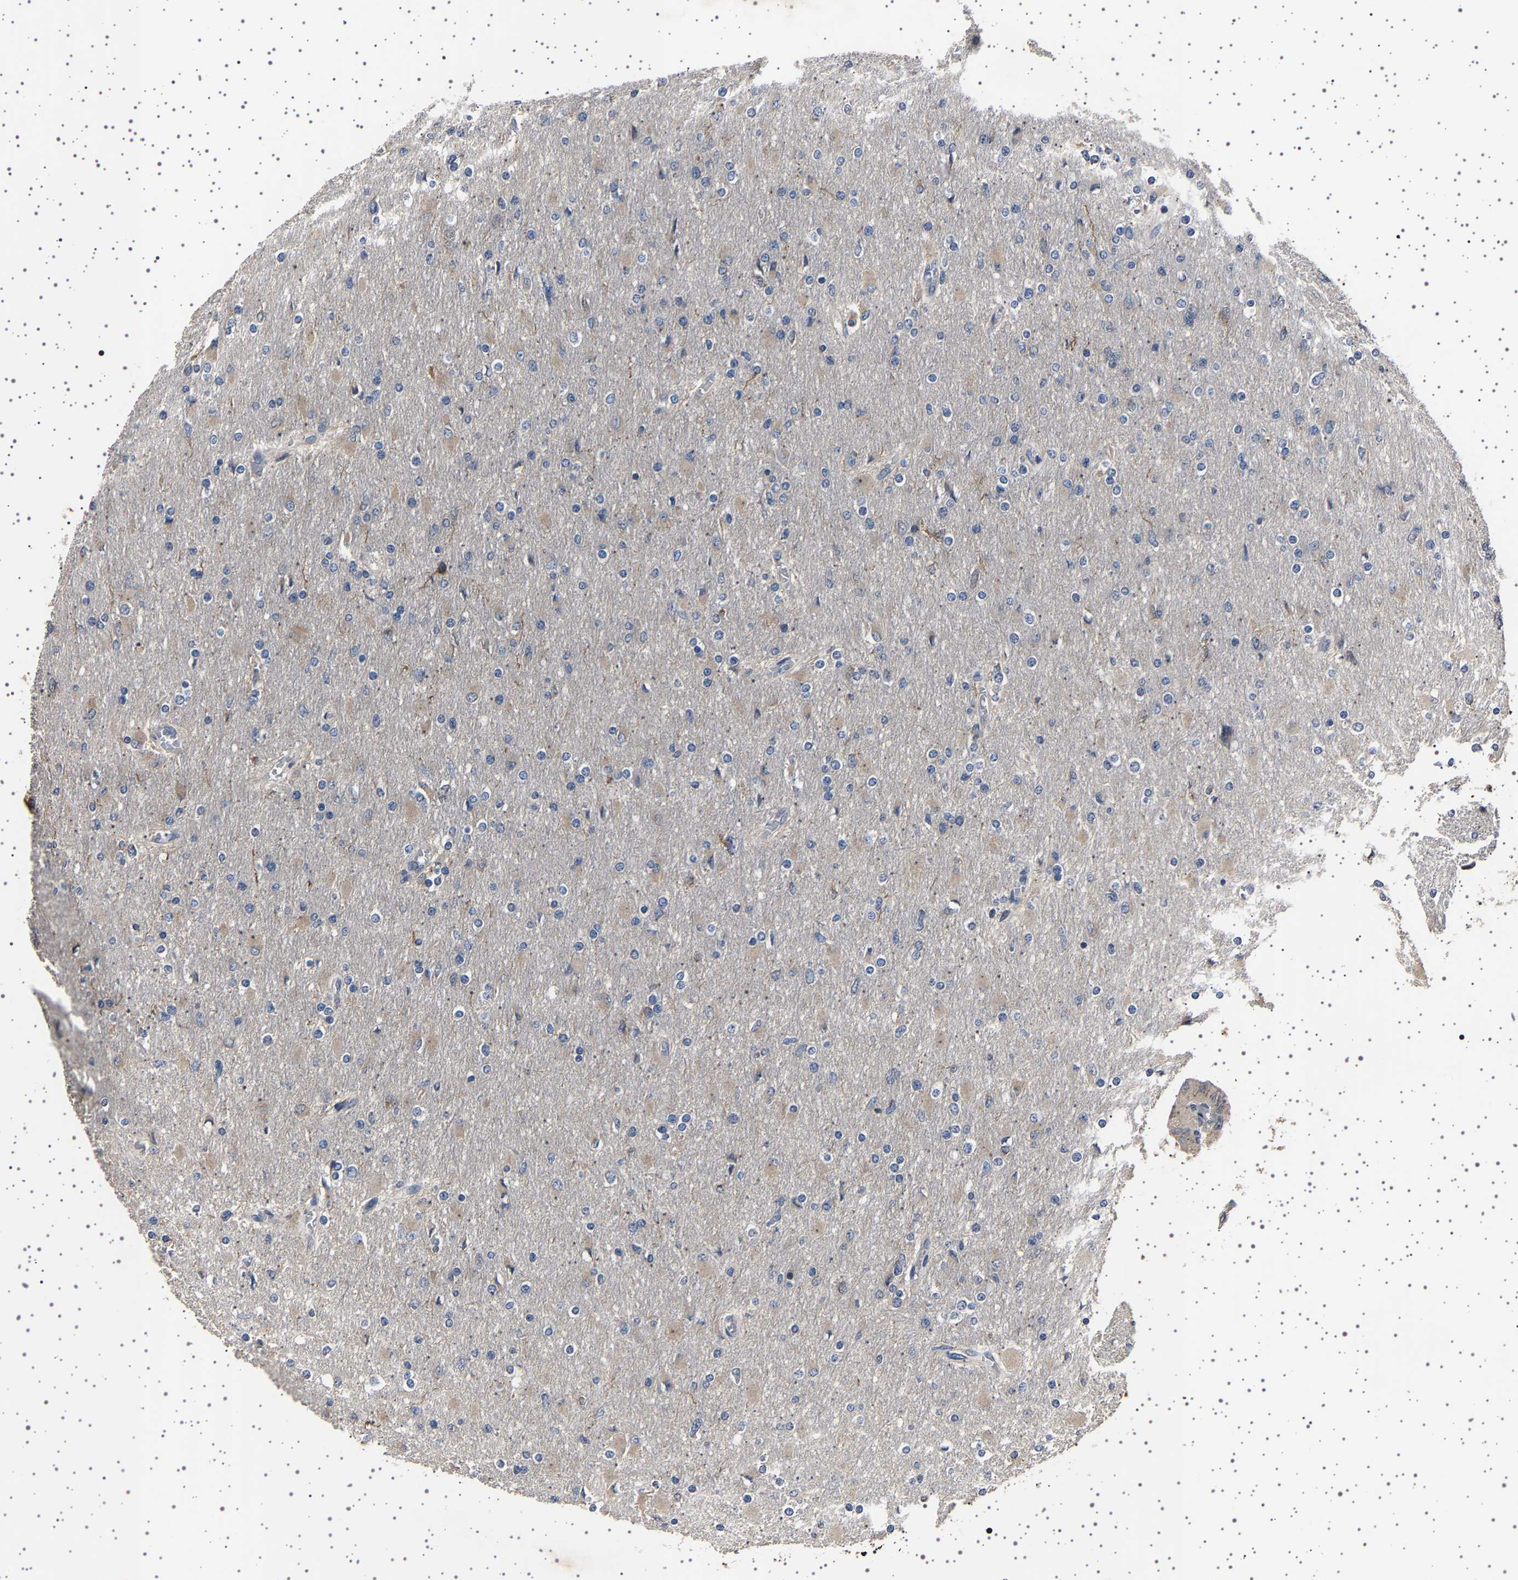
{"staining": {"intensity": "weak", "quantity": "<25%", "location": "cytoplasmic/membranous"}, "tissue": "glioma", "cell_type": "Tumor cells", "image_type": "cancer", "snomed": [{"axis": "morphology", "description": "Glioma, malignant, High grade"}, {"axis": "topography", "description": "Cerebral cortex"}], "caption": "A histopathology image of human high-grade glioma (malignant) is negative for staining in tumor cells.", "gene": "NCKAP1", "patient": {"sex": "female", "age": 36}}